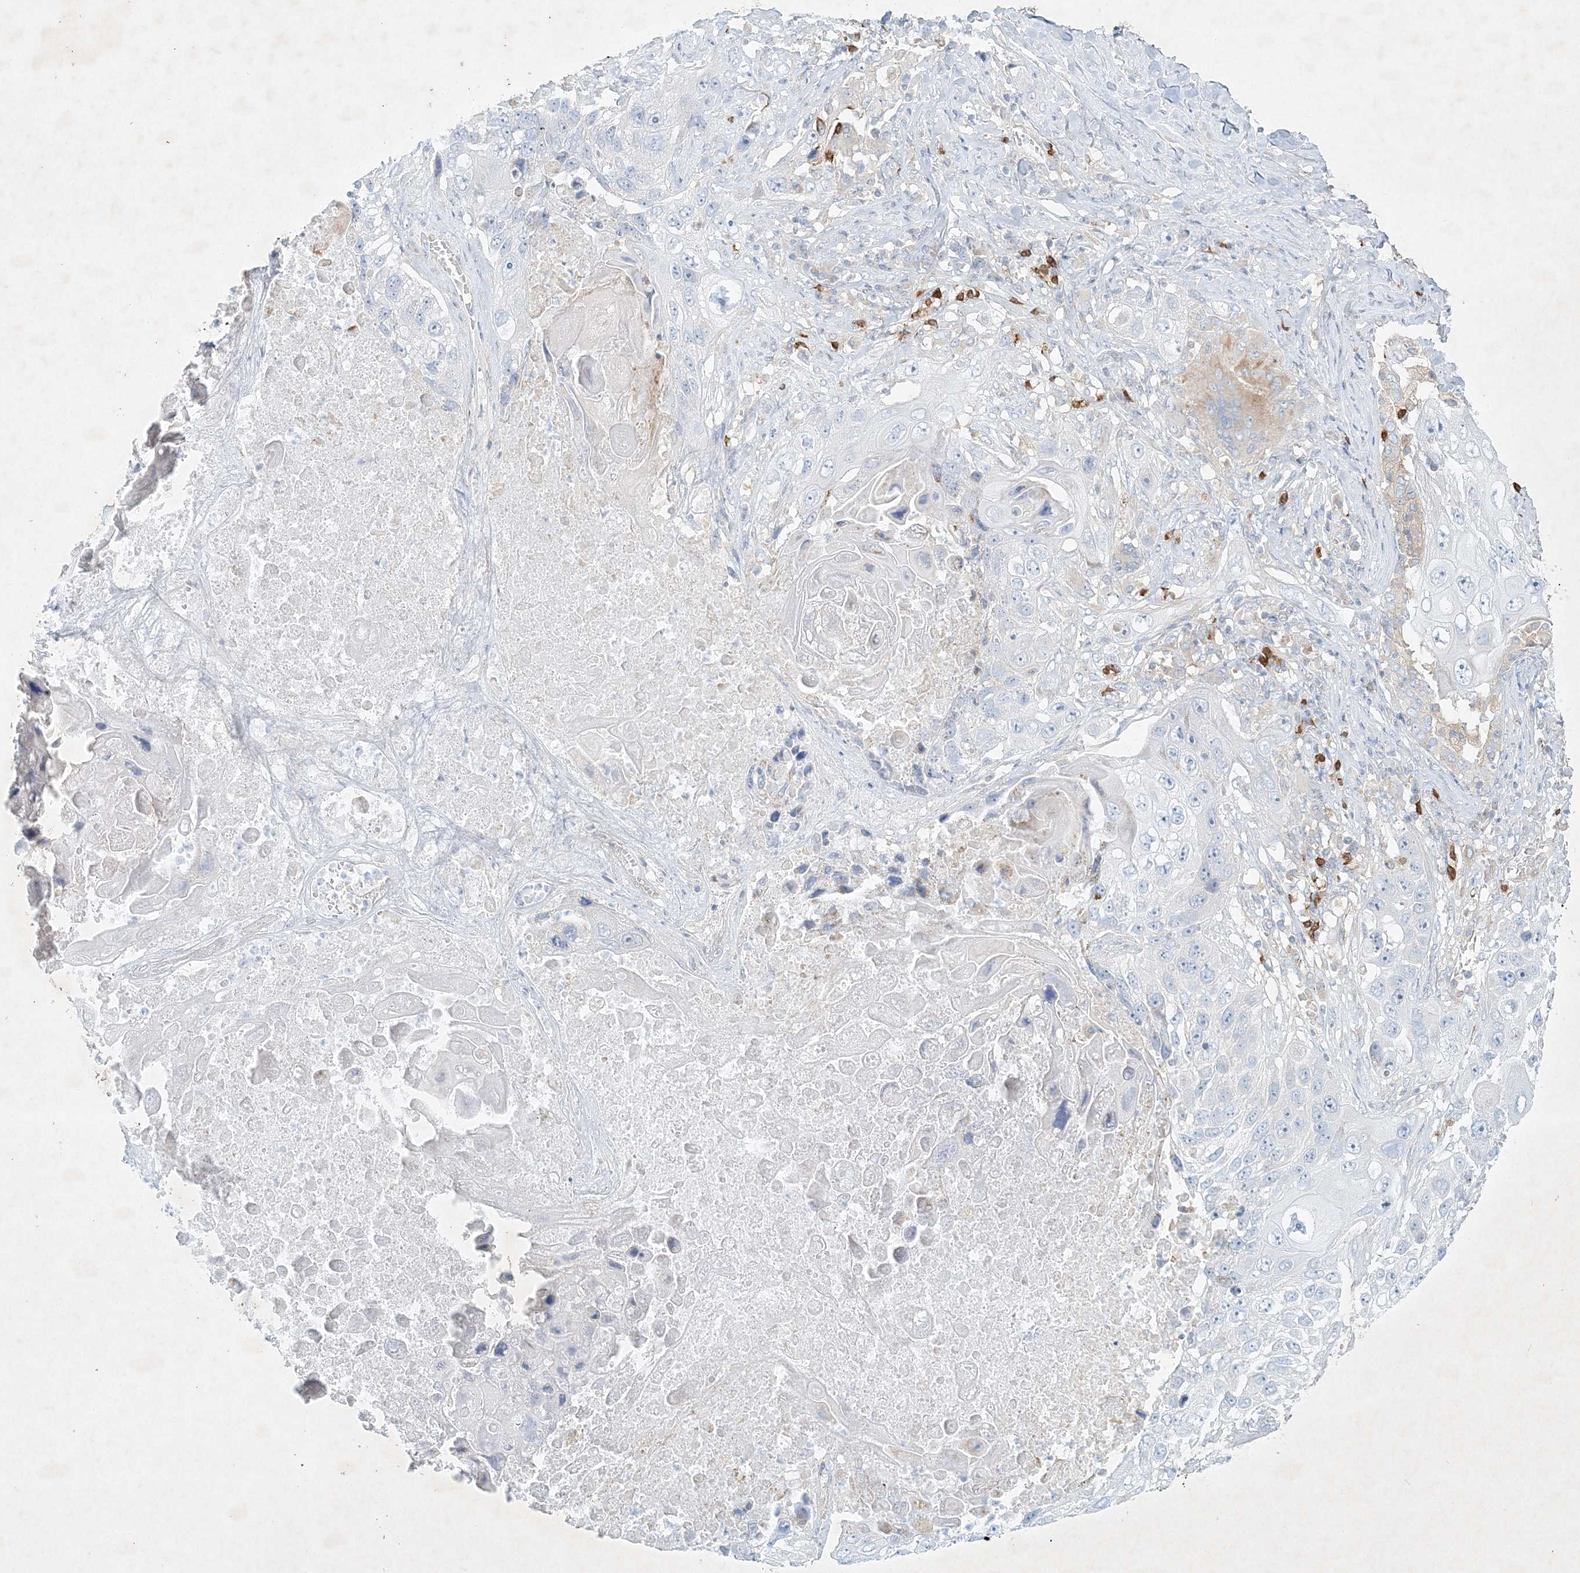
{"staining": {"intensity": "negative", "quantity": "none", "location": "none"}, "tissue": "lung cancer", "cell_type": "Tumor cells", "image_type": "cancer", "snomed": [{"axis": "morphology", "description": "Squamous cell carcinoma, NOS"}, {"axis": "topography", "description": "Lung"}], "caption": "Immunohistochemical staining of human lung cancer displays no significant expression in tumor cells. The staining is performed using DAB (3,3'-diaminobenzidine) brown chromogen with nuclei counter-stained in using hematoxylin.", "gene": "STK11IP", "patient": {"sex": "male", "age": 61}}